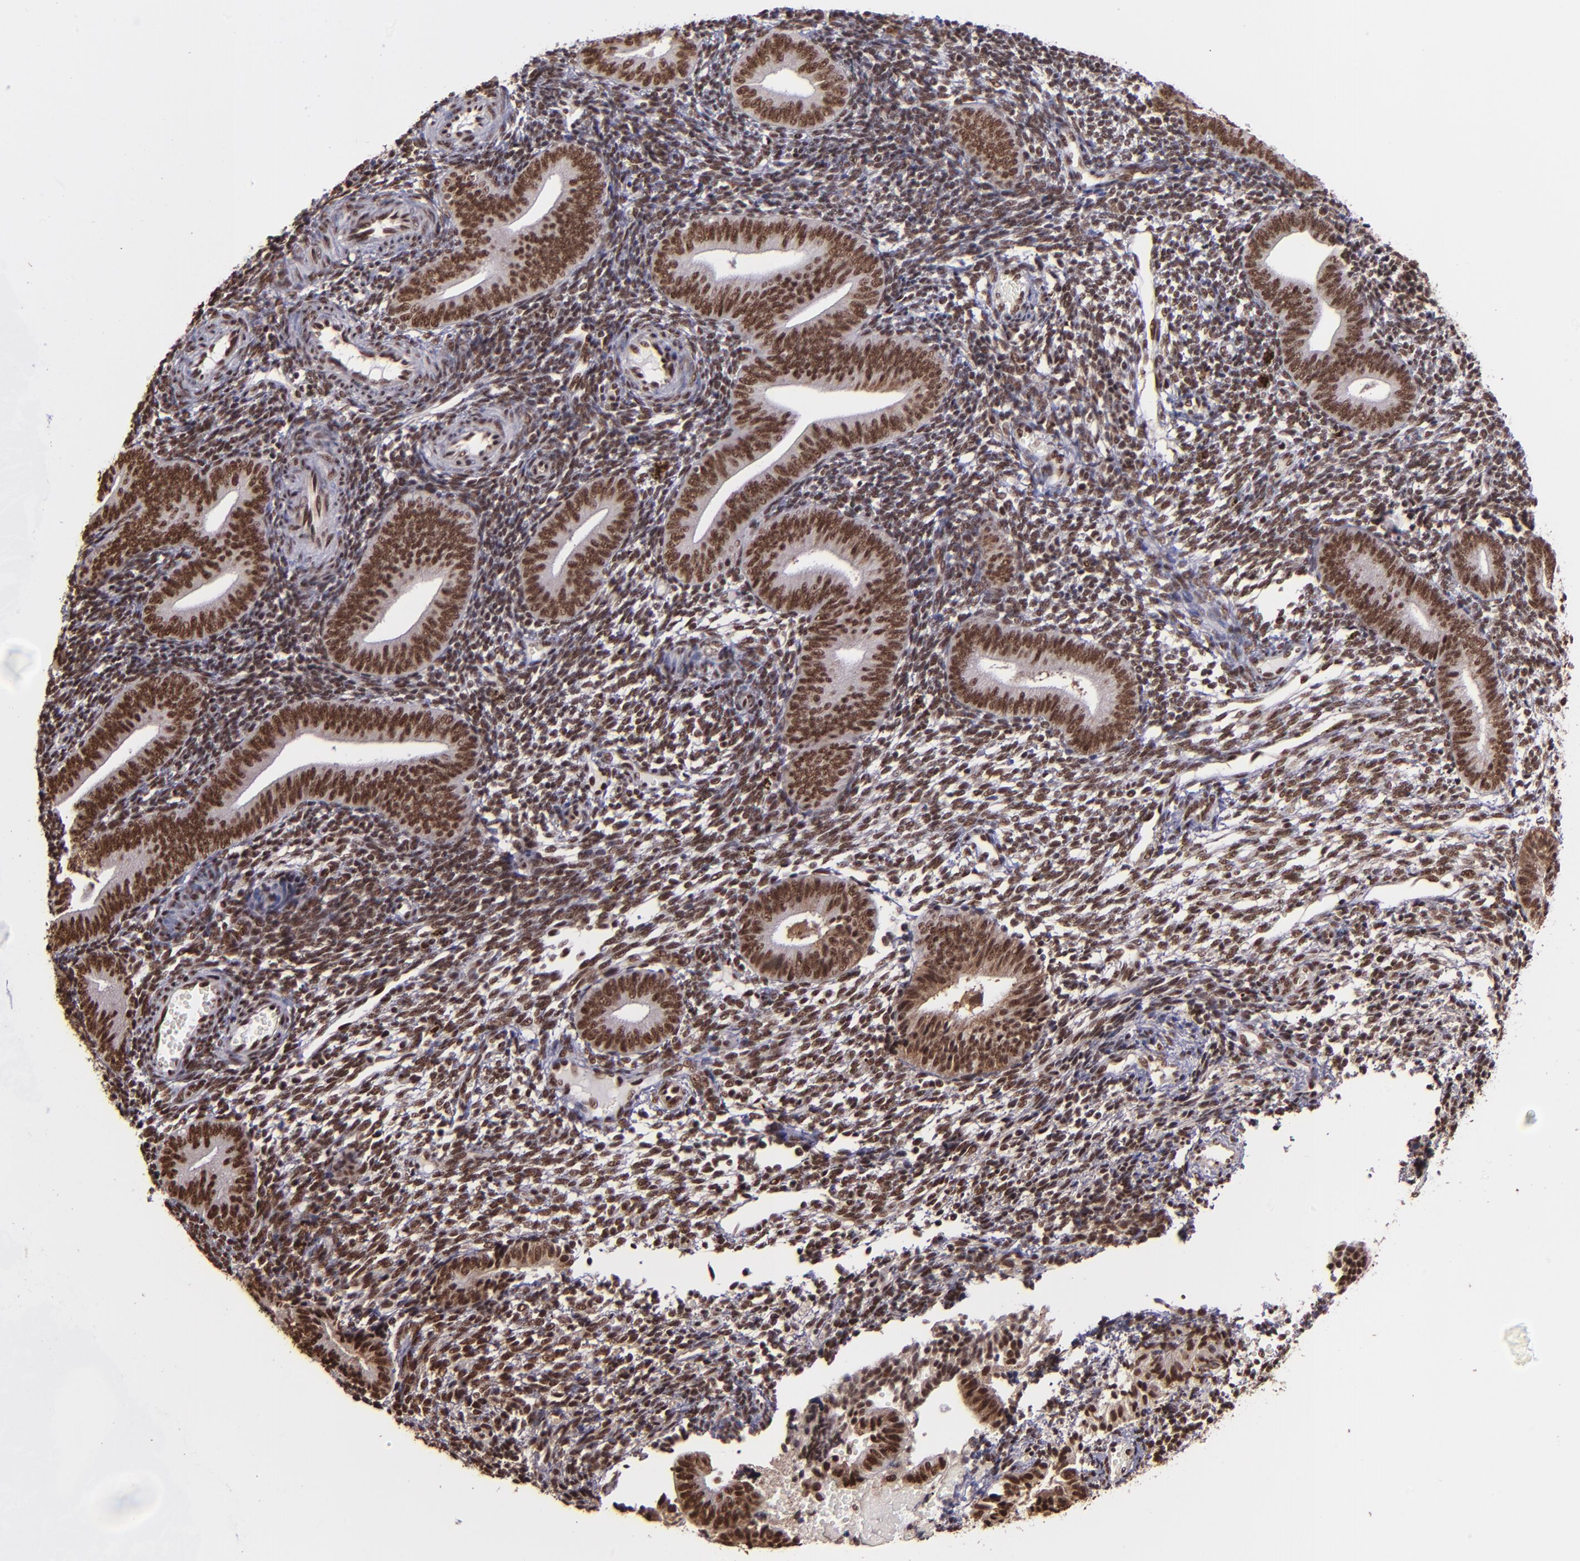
{"staining": {"intensity": "moderate", "quantity": ">75%", "location": "nuclear"}, "tissue": "endometrium", "cell_type": "Cells in endometrial stroma", "image_type": "normal", "snomed": [{"axis": "morphology", "description": "Normal tissue, NOS"}, {"axis": "topography", "description": "Uterus"}, {"axis": "topography", "description": "Endometrium"}], "caption": "A brown stain labels moderate nuclear expression of a protein in cells in endometrial stroma of normal endometrium. Nuclei are stained in blue.", "gene": "PQBP1", "patient": {"sex": "female", "age": 33}}